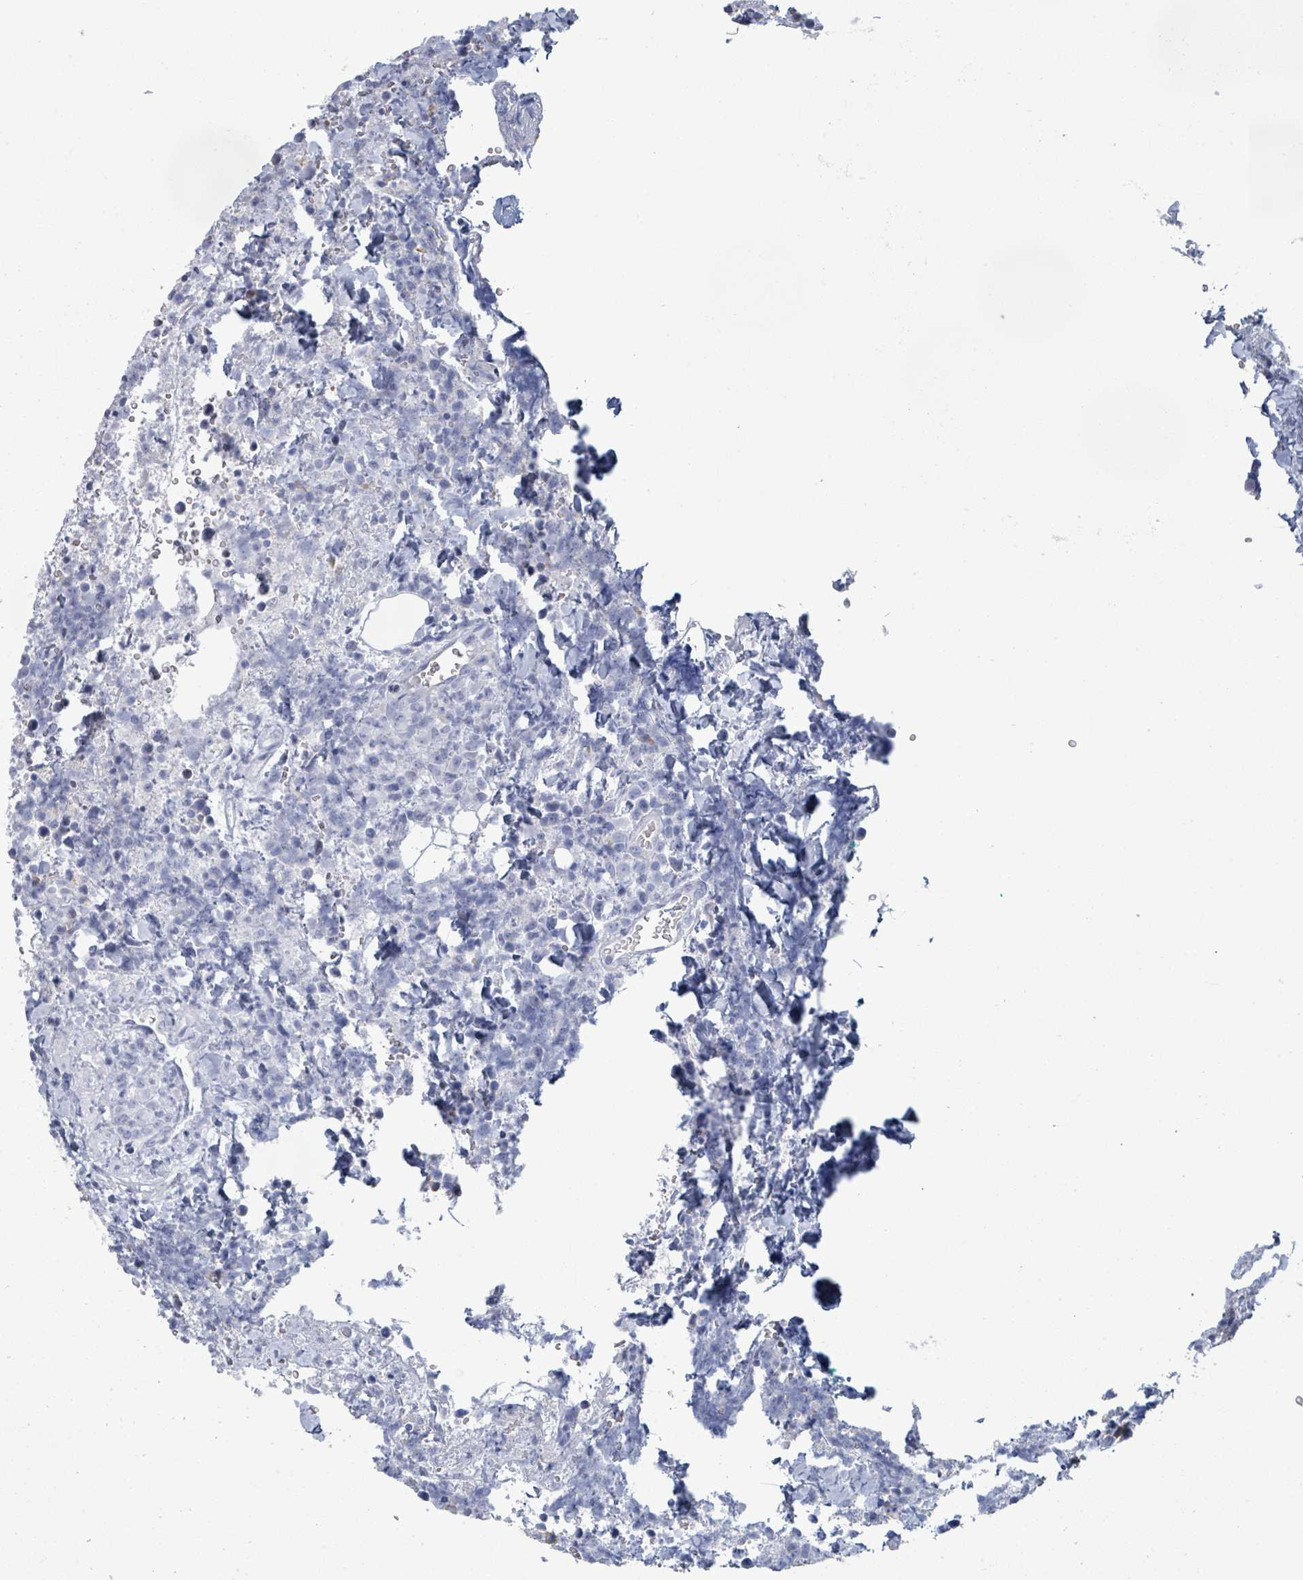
{"staining": {"intensity": "negative", "quantity": "none", "location": "none"}, "tissue": "lymphoma", "cell_type": "Tumor cells", "image_type": "cancer", "snomed": [{"axis": "morphology", "description": "Malignant lymphoma, non-Hodgkin's type, High grade"}, {"axis": "topography", "description": "Lymph node"}], "caption": "High-grade malignant lymphoma, non-Hodgkin's type was stained to show a protein in brown. There is no significant positivity in tumor cells.", "gene": "PGA3", "patient": {"sex": "male", "age": 16}}